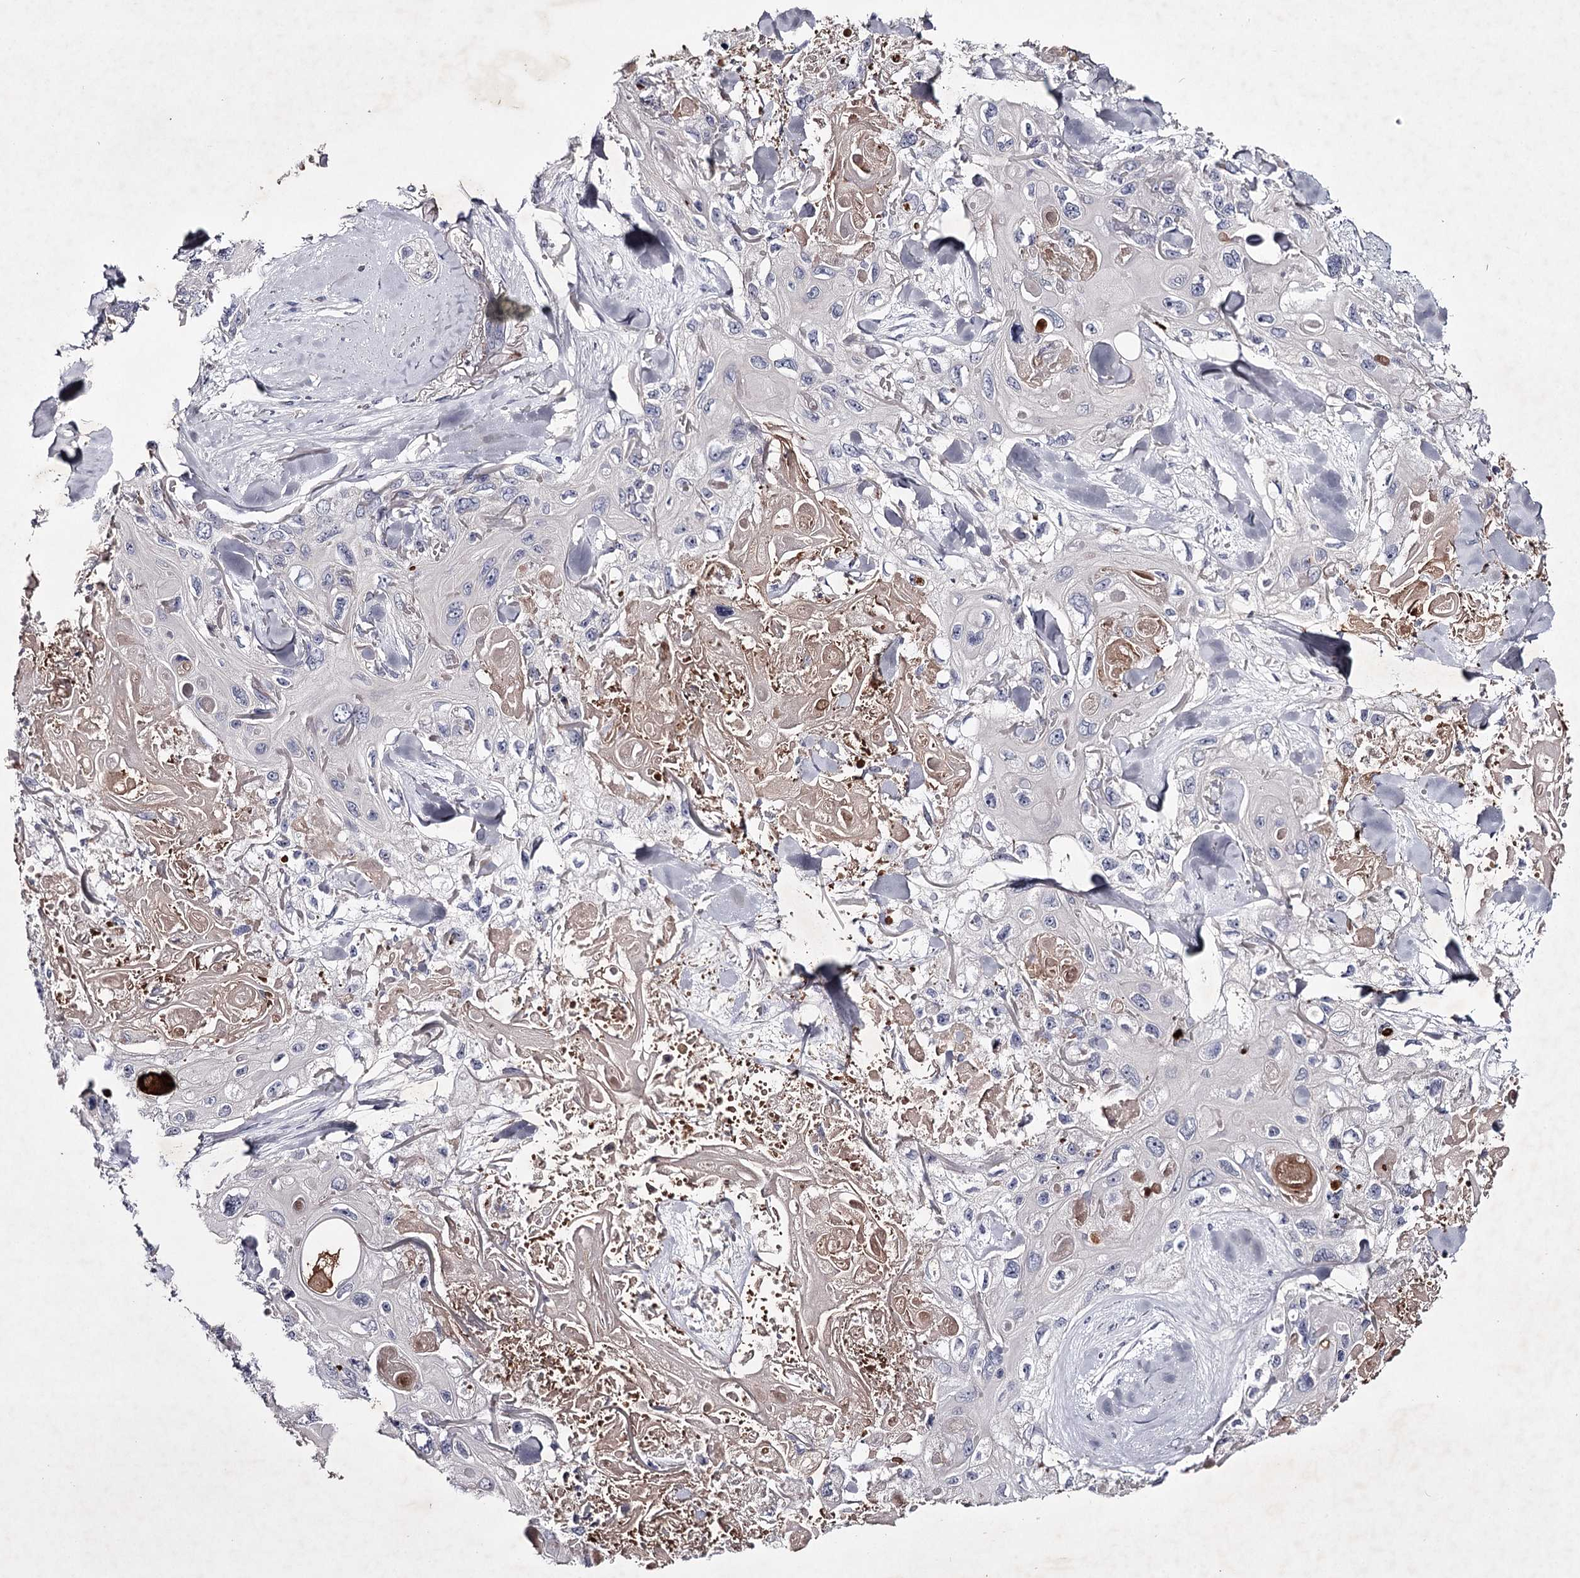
{"staining": {"intensity": "negative", "quantity": "none", "location": "none"}, "tissue": "skin cancer", "cell_type": "Tumor cells", "image_type": "cancer", "snomed": [{"axis": "morphology", "description": "Normal tissue, NOS"}, {"axis": "morphology", "description": "Squamous cell carcinoma, NOS"}, {"axis": "topography", "description": "Skin"}], "caption": "Skin cancer was stained to show a protein in brown. There is no significant staining in tumor cells.", "gene": "FDXACB1", "patient": {"sex": "male", "age": 72}}